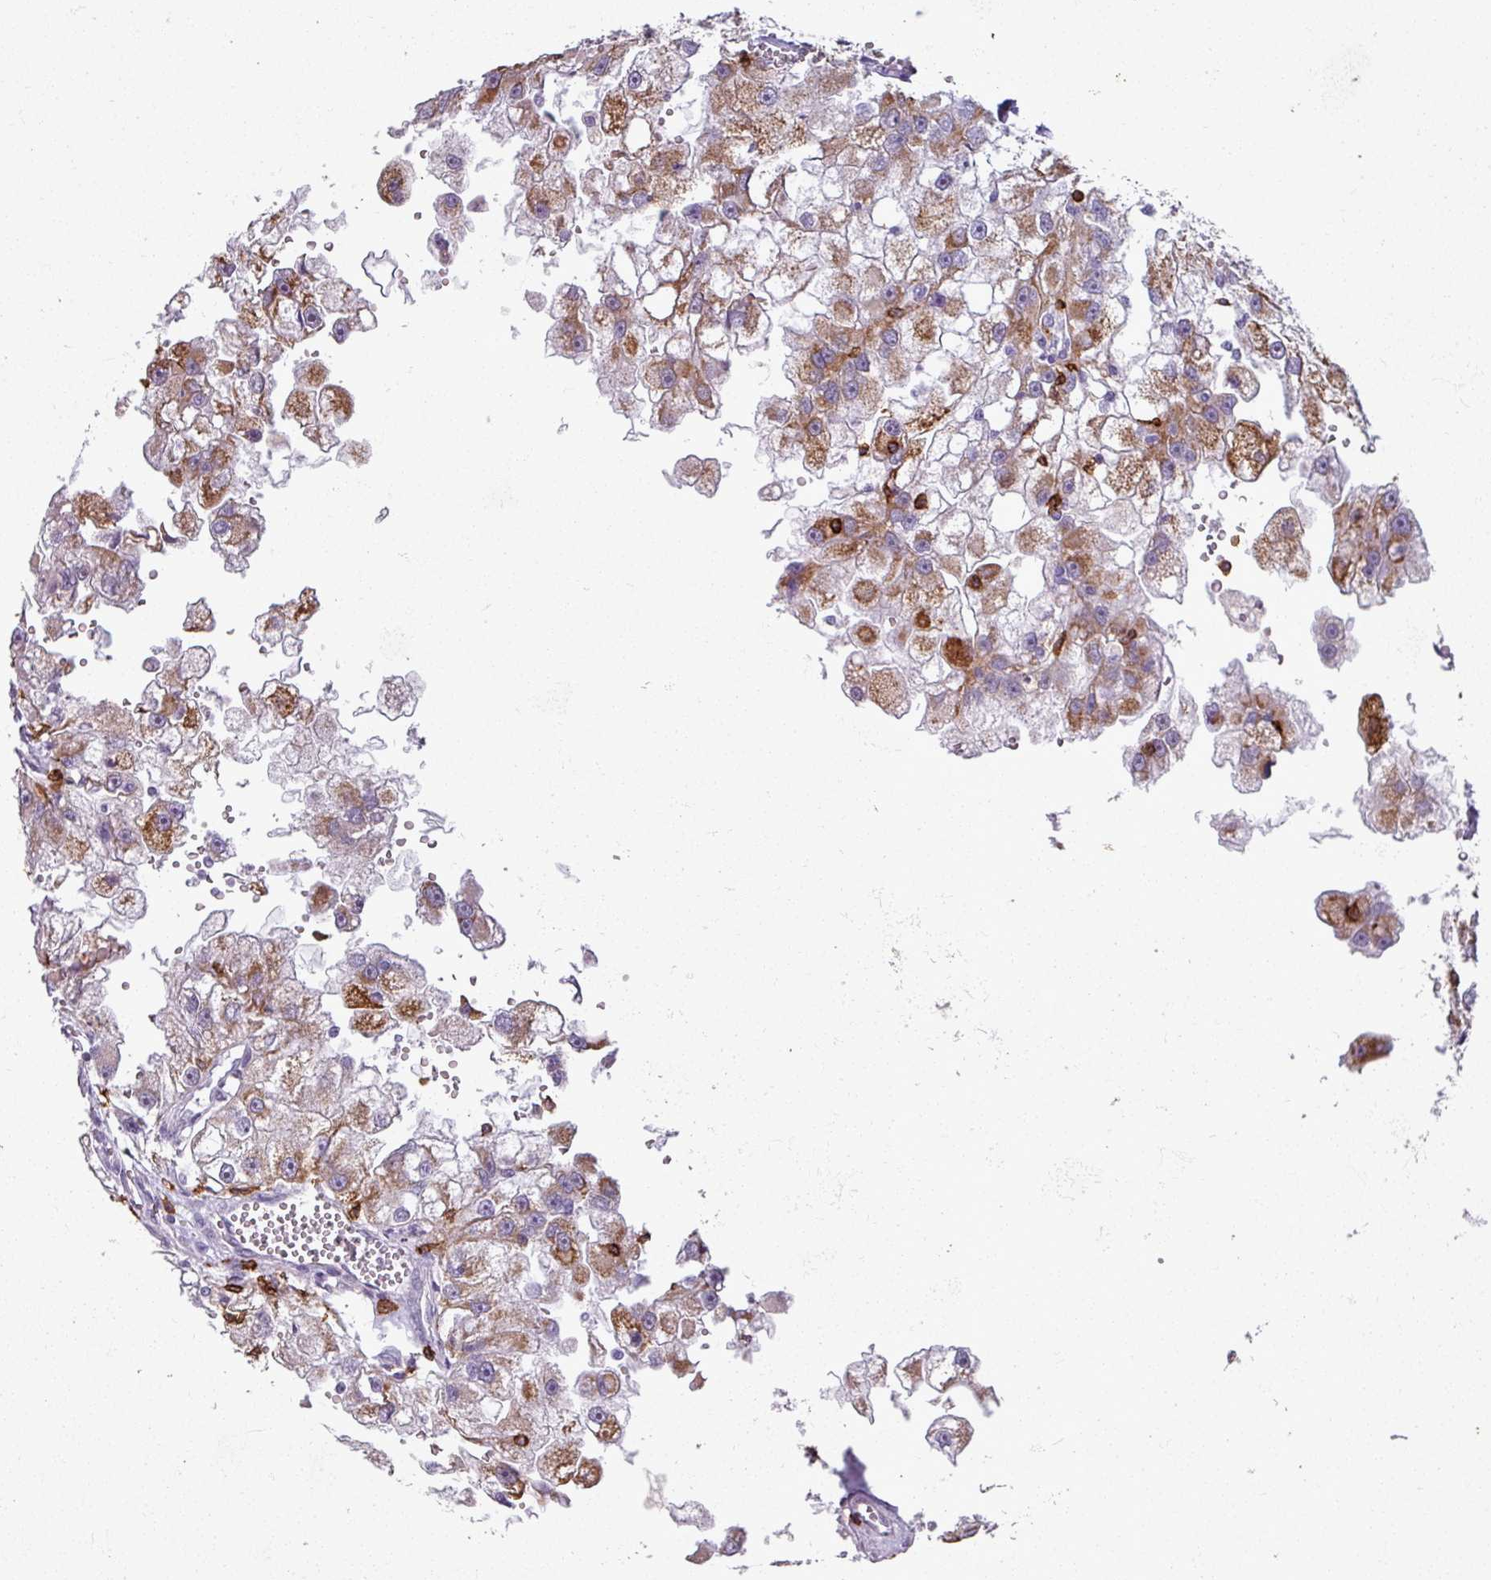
{"staining": {"intensity": "moderate", "quantity": ">75%", "location": "cytoplasmic/membranous"}, "tissue": "renal cancer", "cell_type": "Tumor cells", "image_type": "cancer", "snomed": [{"axis": "morphology", "description": "Adenocarcinoma, NOS"}, {"axis": "topography", "description": "Kidney"}], "caption": "Immunohistochemical staining of renal cancer exhibits medium levels of moderate cytoplasmic/membranous expression in approximately >75% of tumor cells.", "gene": "CD8A", "patient": {"sex": "male", "age": 63}}